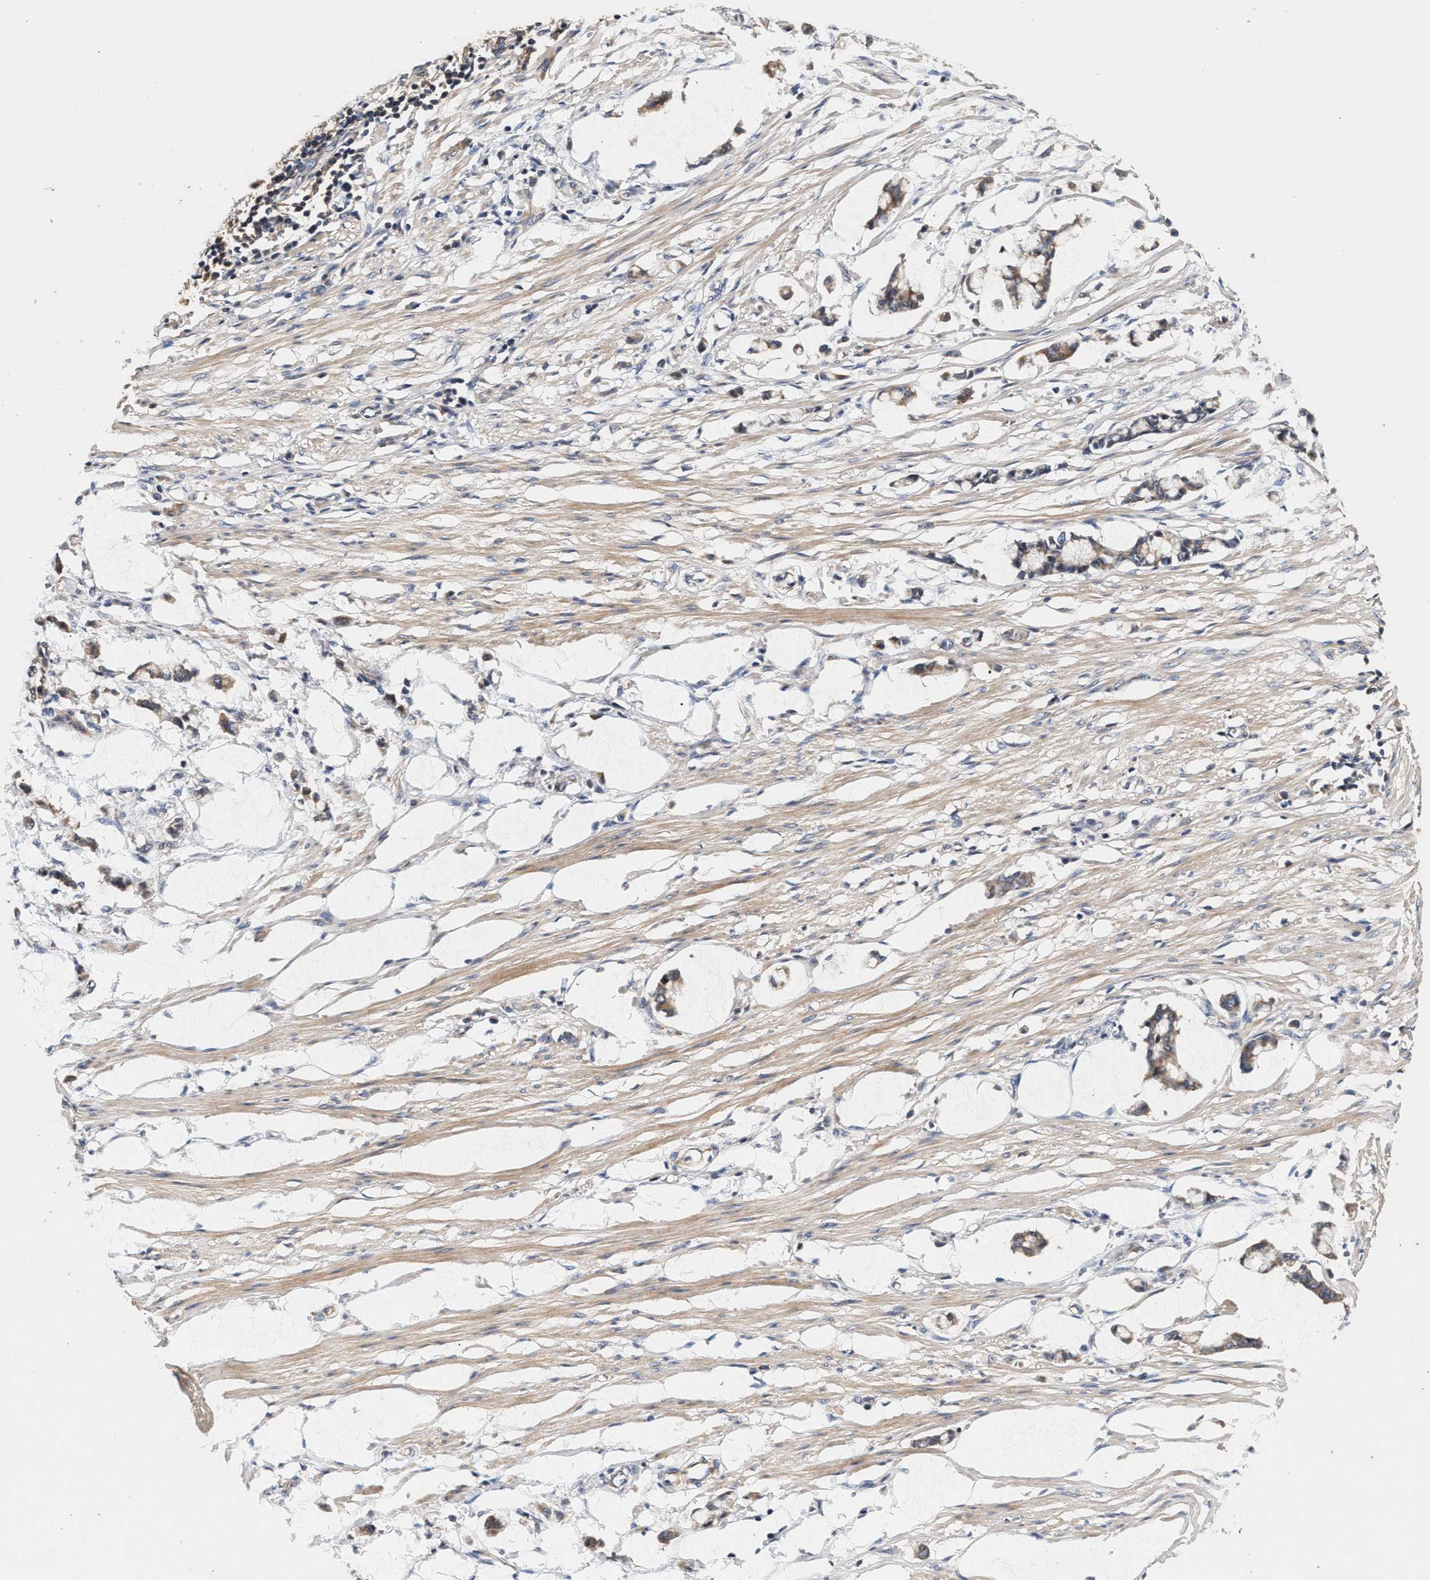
{"staining": {"intensity": "weak", "quantity": ">75%", "location": "cytoplasmic/membranous"}, "tissue": "smooth muscle", "cell_type": "Smooth muscle cells", "image_type": "normal", "snomed": [{"axis": "morphology", "description": "Normal tissue, NOS"}, {"axis": "morphology", "description": "Adenocarcinoma, NOS"}, {"axis": "topography", "description": "Smooth muscle"}, {"axis": "topography", "description": "Colon"}], "caption": "A histopathology image showing weak cytoplasmic/membranous staining in about >75% of smooth muscle cells in normal smooth muscle, as visualized by brown immunohistochemical staining.", "gene": "PTGR3", "patient": {"sex": "male", "age": 14}}